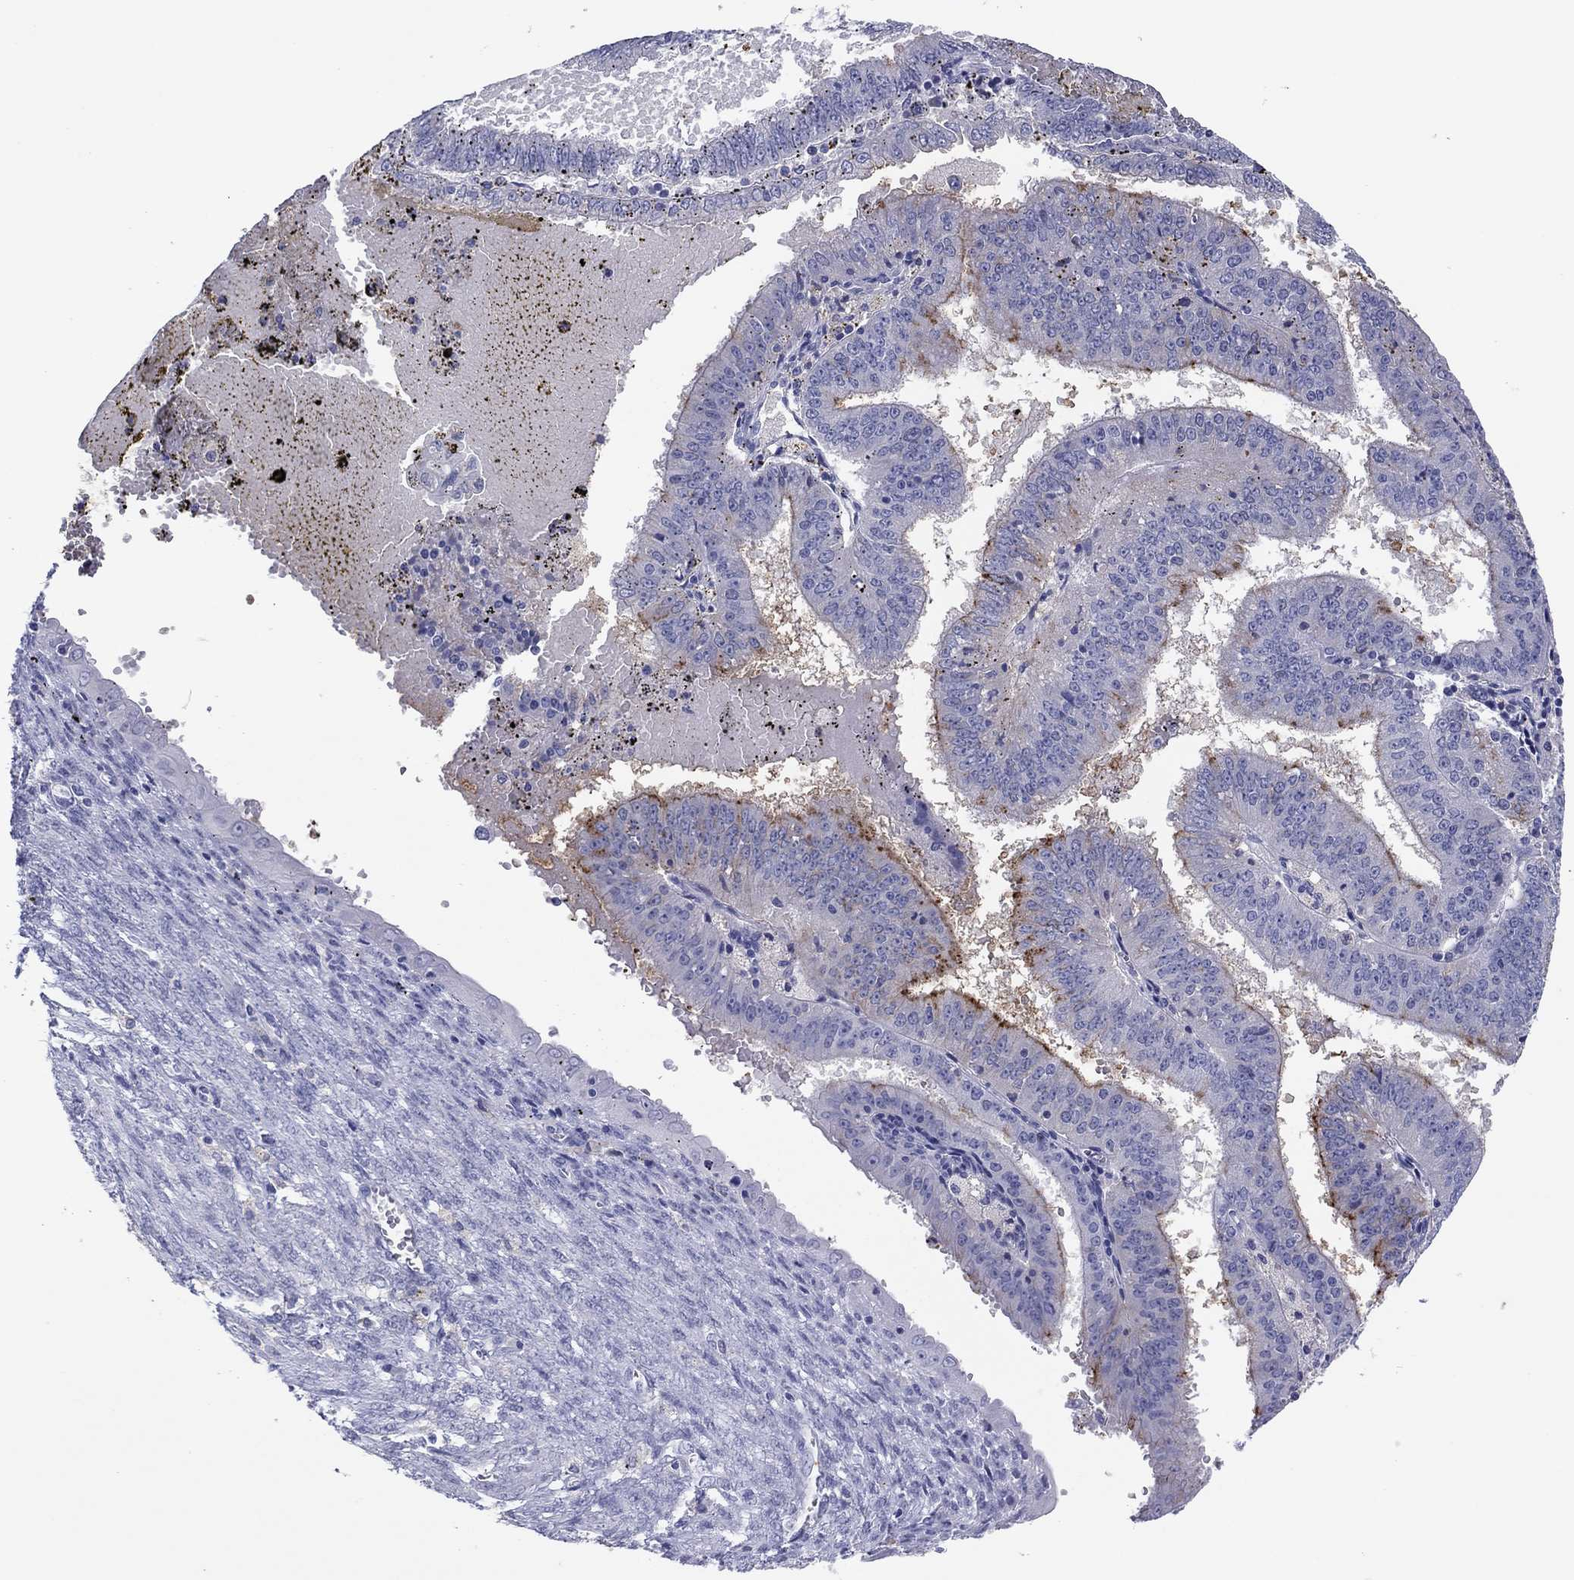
{"staining": {"intensity": "strong", "quantity": "<25%", "location": "cytoplasmic/membranous"}, "tissue": "endometrial cancer", "cell_type": "Tumor cells", "image_type": "cancer", "snomed": [{"axis": "morphology", "description": "Adenocarcinoma, NOS"}, {"axis": "topography", "description": "Endometrium"}], "caption": "The histopathology image shows immunohistochemical staining of adenocarcinoma (endometrial). There is strong cytoplasmic/membranous staining is present in about <25% of tumor cells.", "gene": "ERICH3", "patient": {"sex": "female", "age": 66}}